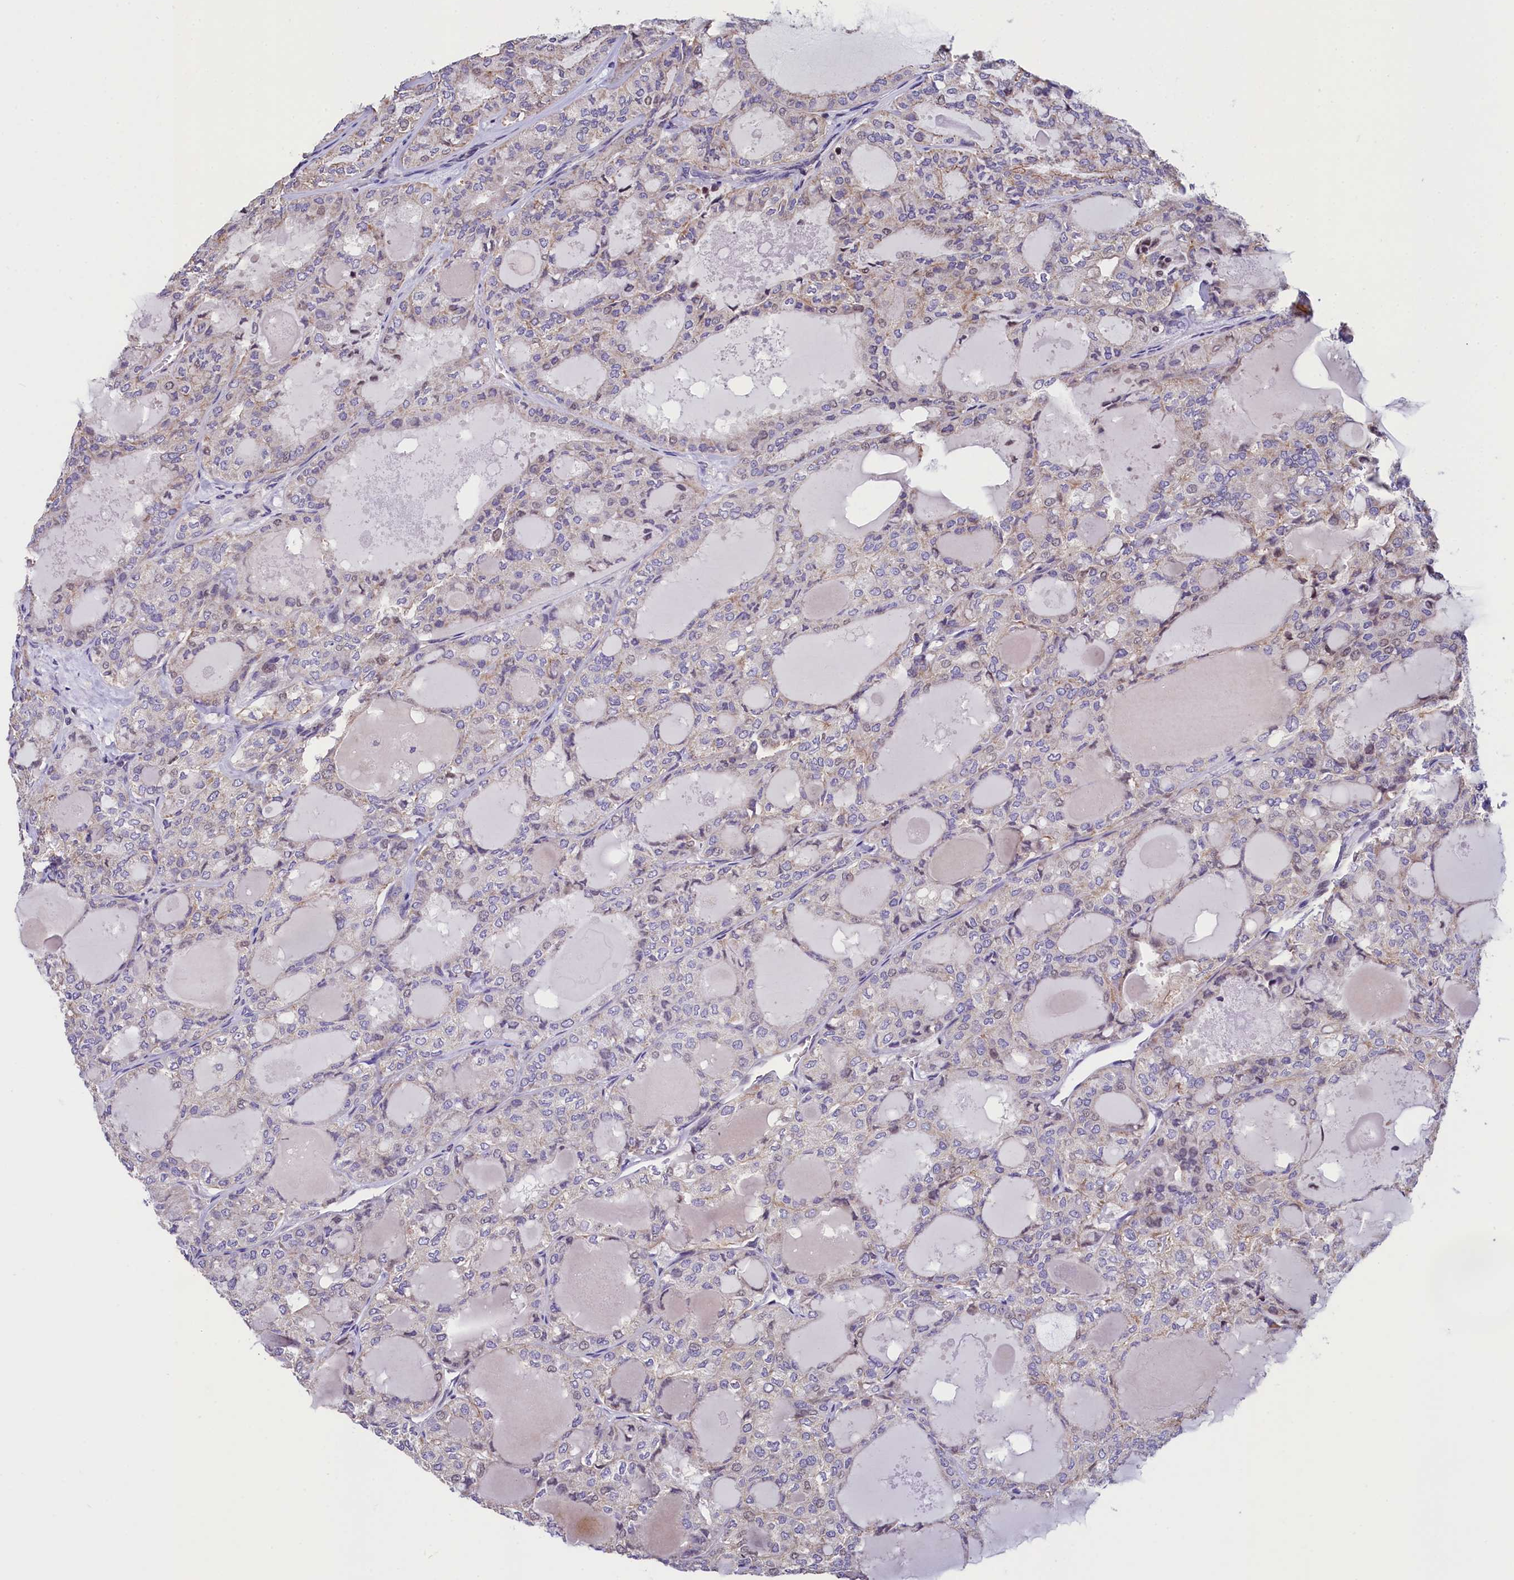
{"staining": {"intensity": "negative", "quantity": "none", "location": "none"}, "tissue": "thyroid cancer", "cell_type": "Tumor cells", "image_type": "cancer", "snomed": [{"axis": "morphology", "description": "Follicular adenoma carcinoma, NOS"}, {"axis": "topography", "description": "Thyroid gland"}], "caption": "The histopathology image reveals no significant staining in tumor cells of follicular adenoma carcinoma (thyroid).", "gene": "ZNF2", "patient": {"sex": "male", "age": 75}}